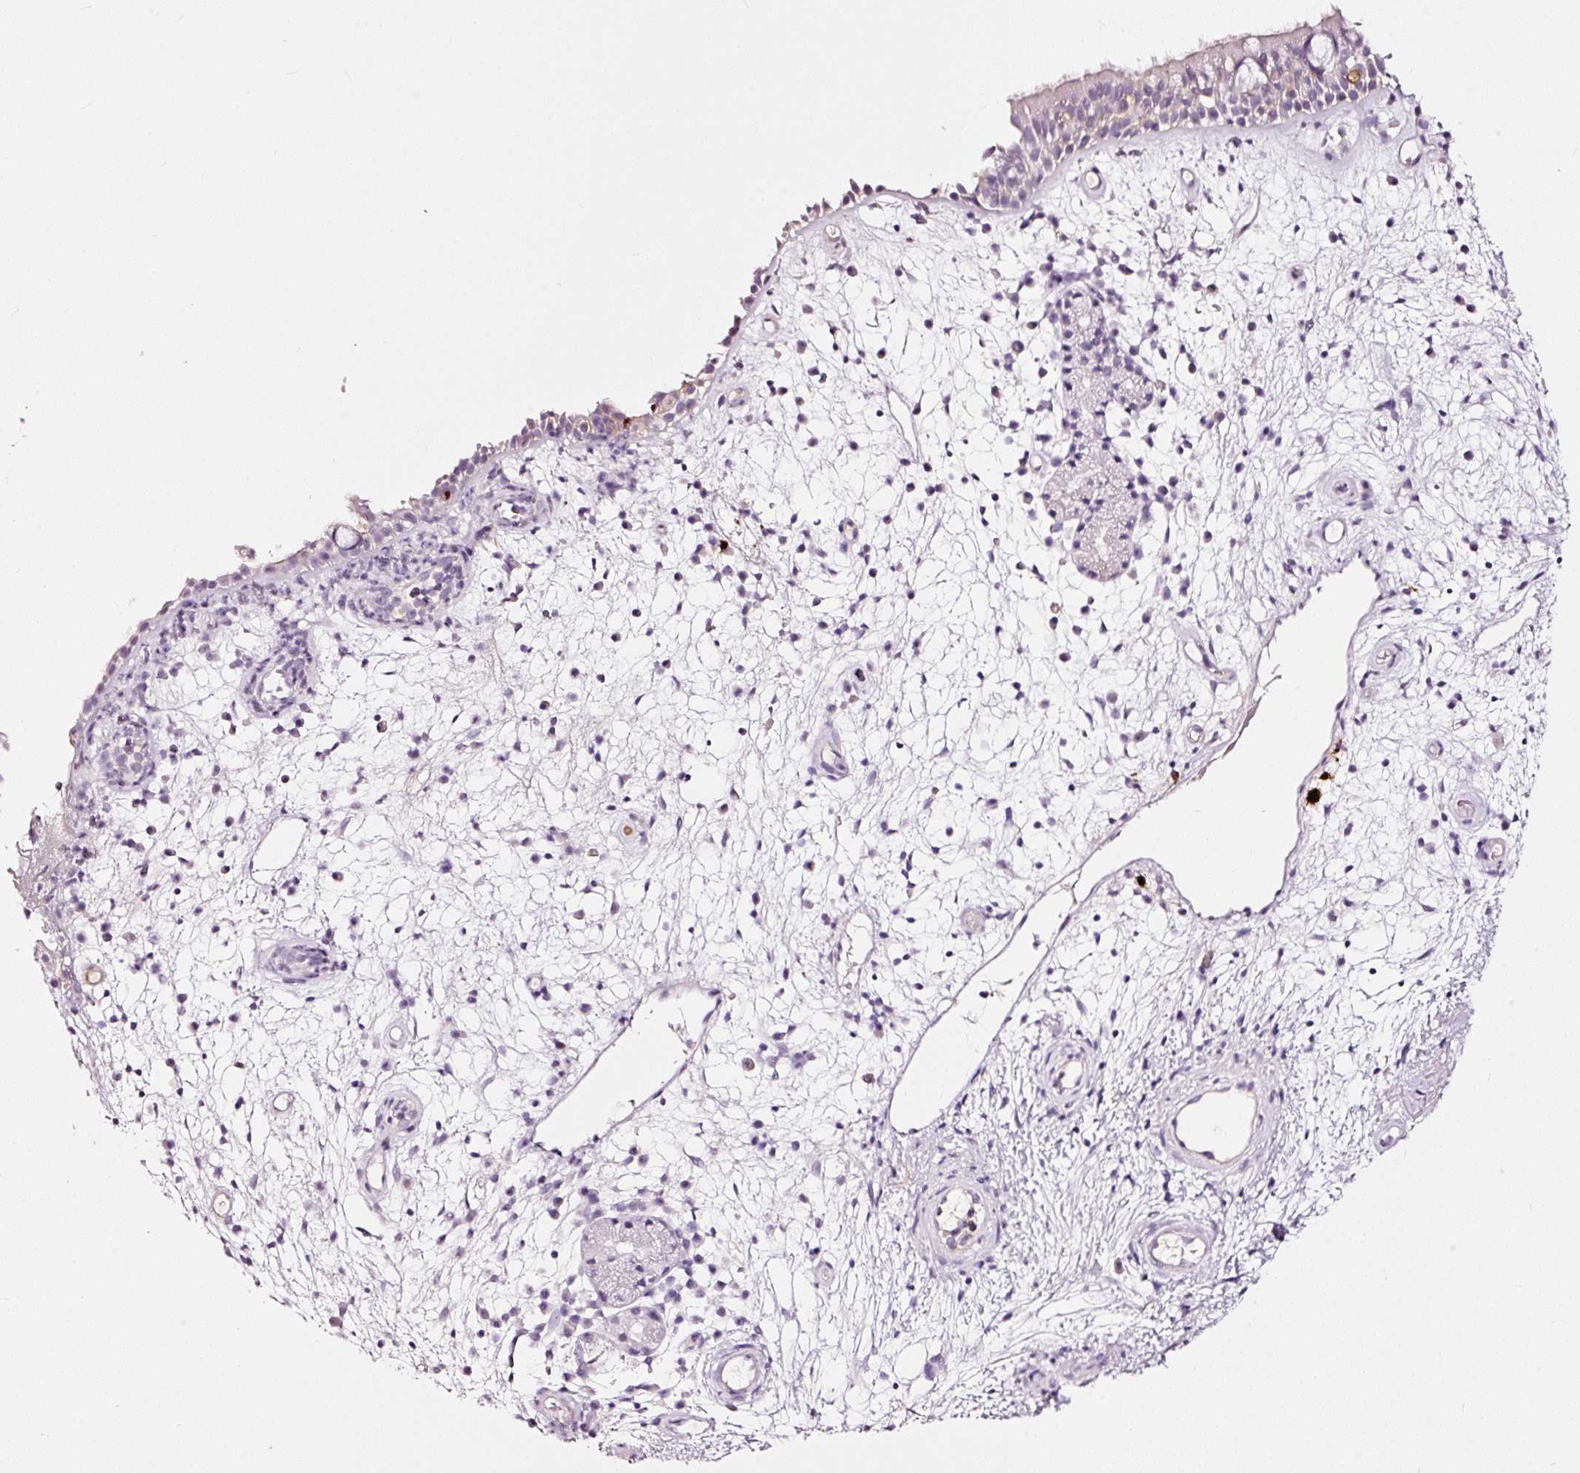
{"staining": {"intensity": "moderate", "quantity": "<25%", "location": "cytoplasmic/membranous"}, "tissue": "nasopharynx", "cell_type": "Respiratory epithelial cells", "image_type": "normal", "snomed": [{"axis": "morphology", "description": "Normal tissue, NOS"}, {"axis": "morphology", "description": "Inflammation, NOS"}, {"axis": "topography", "description": "Nasopharynx"}], "caption": "High-power microscopy captured an immunohistochemistry histopathology image of benign nasopharynx, revealing moderate cytoplasmic/membranous staining in approximately <25% of respiratory epithelial cells.", "gene": "LAMP3", "patient": {"sex": "male", "age": 54}}